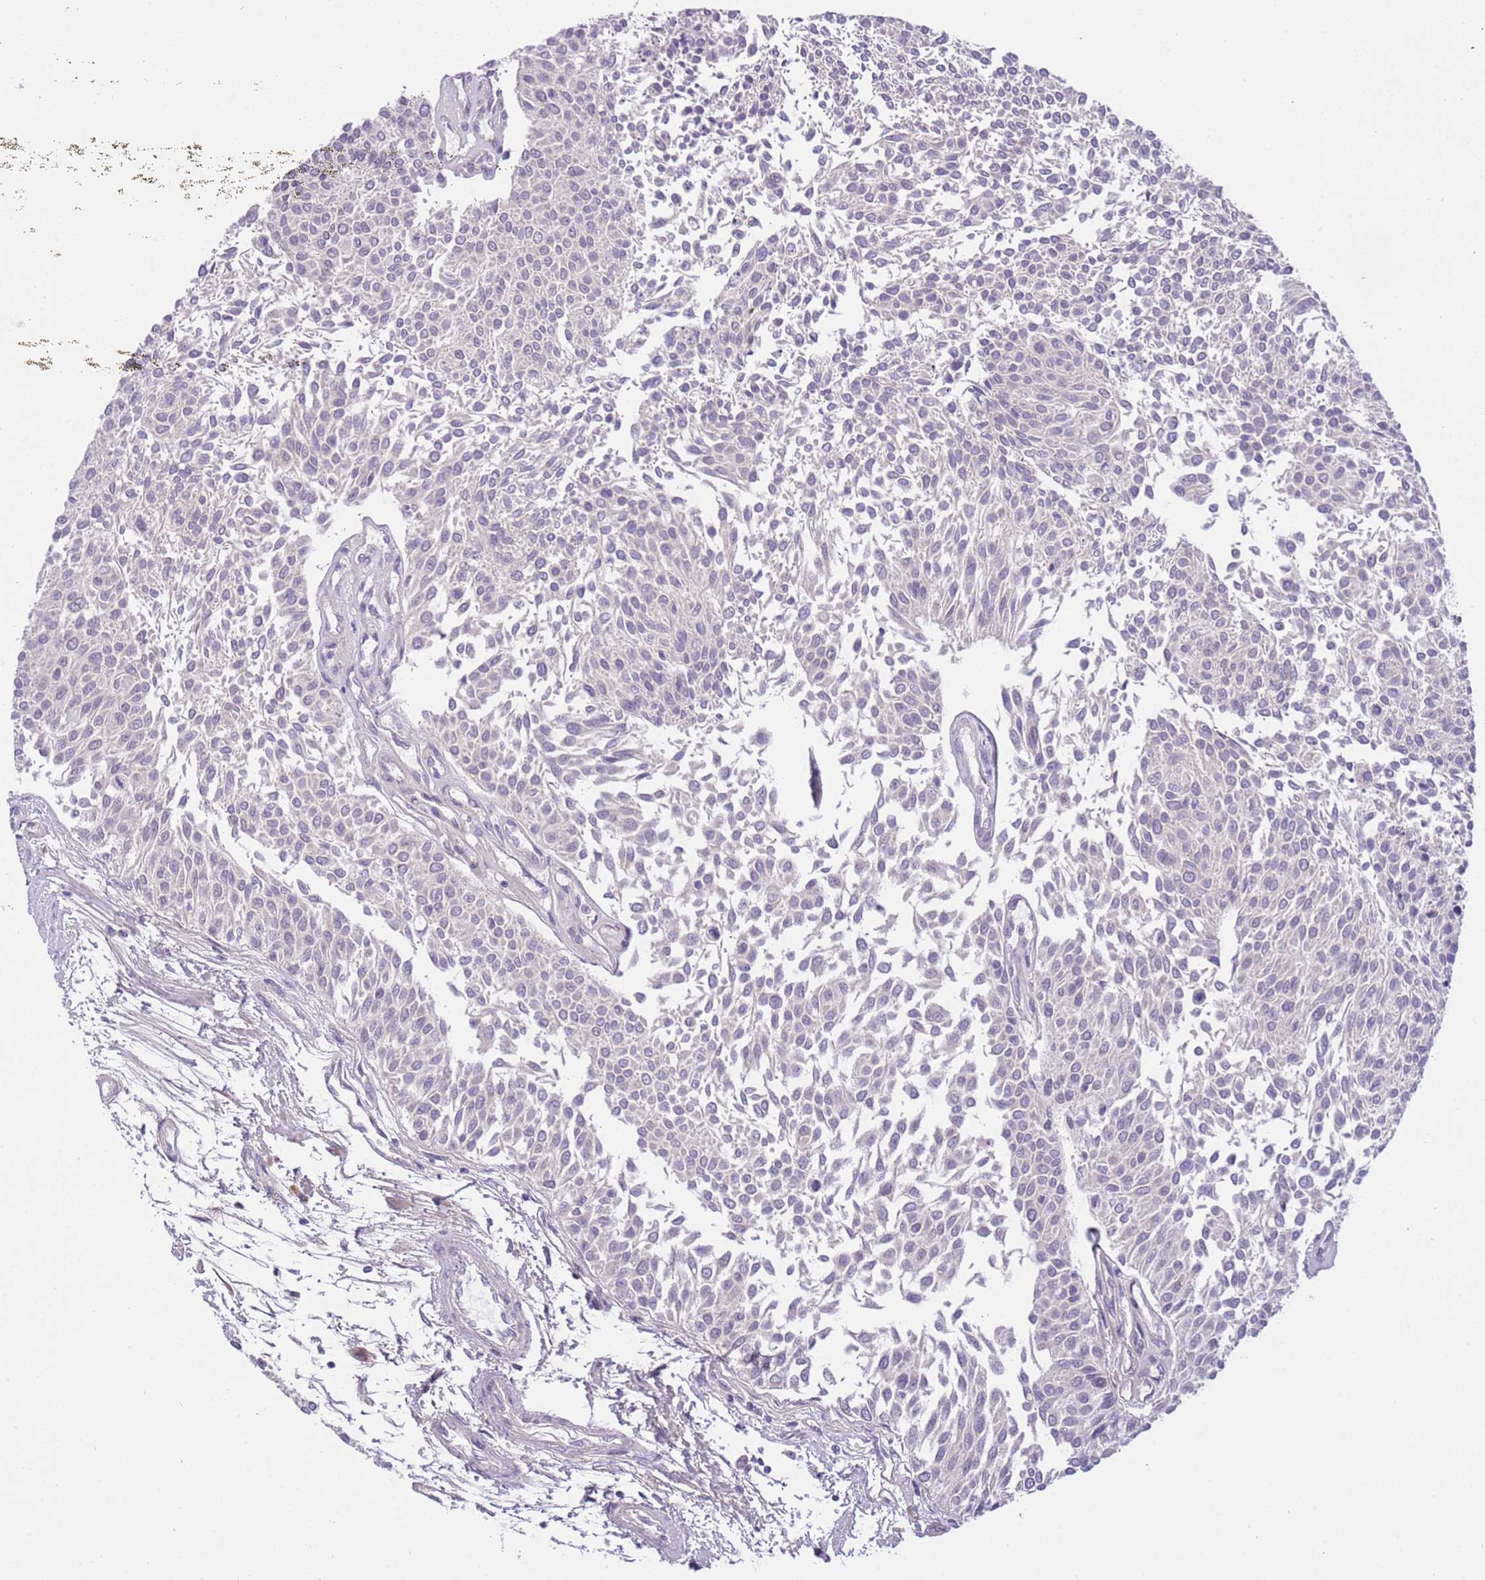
{"staining": {"intensity": "negative", "quantity": "none", "location": "none"}, "tissue": "urothelial cancer", "cell_type": "Tumor cells", "image_type": "cancer", "snomed": [{"axis": "morphology", "description": "Urothelial carcinoma, NOS"}, {"axis": "topography", "description": "Urinary bladder"}], "caption": "DAB (3,3'-diaminobenzidine) immunohistochemical staining of human transitional cell carcinoma shows no significant expression in tumor cells.", "gene": "MAGEF1", "patient": {"sex": "male", "age": 55}}